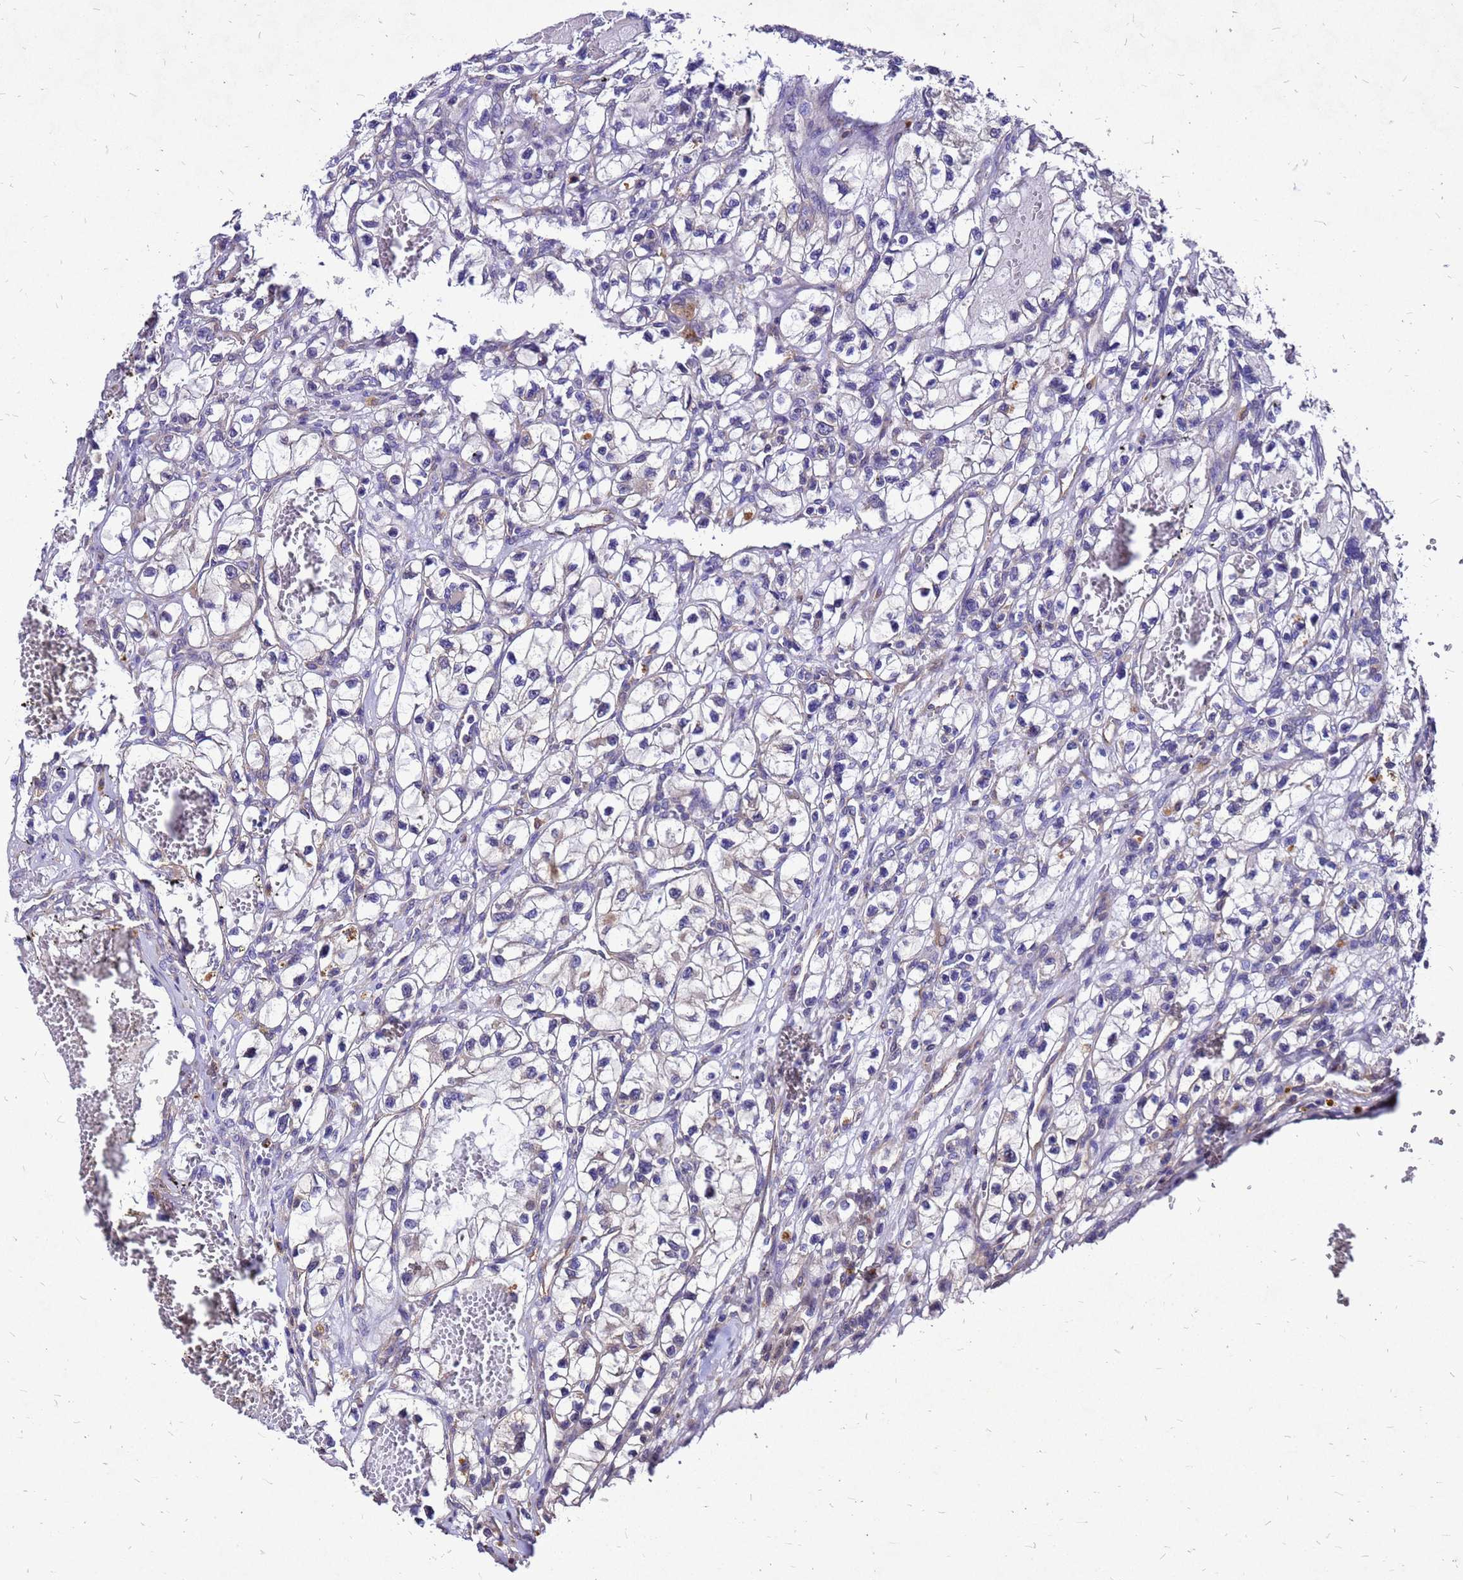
{"staining": {"intensity": "weak", "quantity": "25%-75%", "location": "cytoplasmic/membranous"}, "tissue": "renal cancer", "cell_type": "Tumor cells", "image_type": "cancer", "snomed": [{"axis": "morphology", "description": "Adenocarcinoma, NOS"}, {"axis": "topography", "description": "Kidney"}], "caption": "Tumor cells display low levels of weak cytoplasmic/membranous staining in about 25%-75% of cells in renal cancer.", "gene": "DUSP23", "patient": {"sex": "female", "age": 57}}